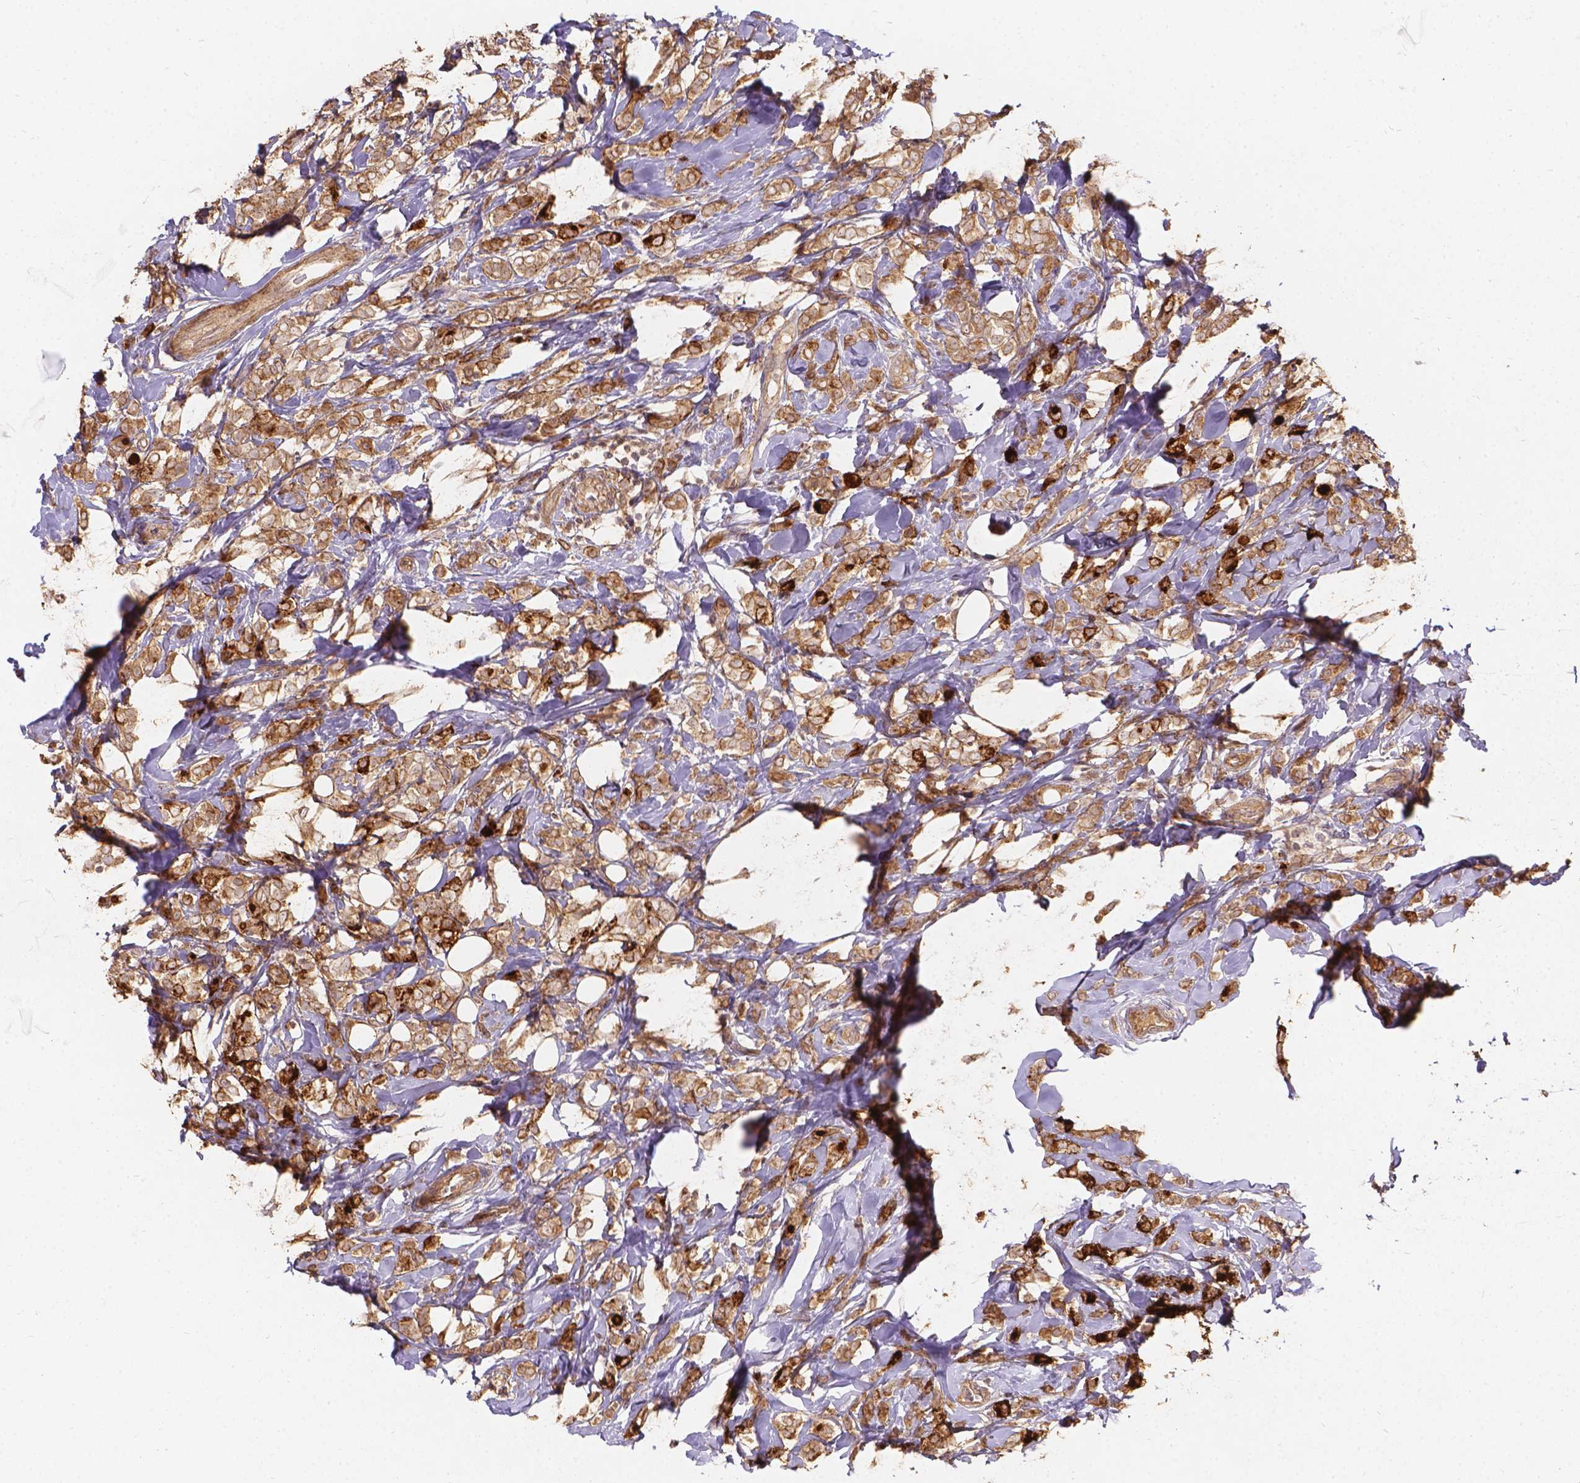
{"staining": {"intensity": "moderate", "quantity": ">75%", "location": "cytoplasmic/membranous"}, "tissue": "breast cancer", "cell_type": "Tumor cells", "image_type": "cancer", "snomed": [{"axis": "morphology", "description": "Lobular carcinoma"}, {"axis": "topography", "description": "Breast"}], "caption": "Tumor cells exhibit medium levels of moderate cytoplasmic/membranous positivity in approximately >75% of cells in human breast cancer (lobular carcinoma).", "gene": "XPR1", "patient": {"sex": "female", "age": 49}}